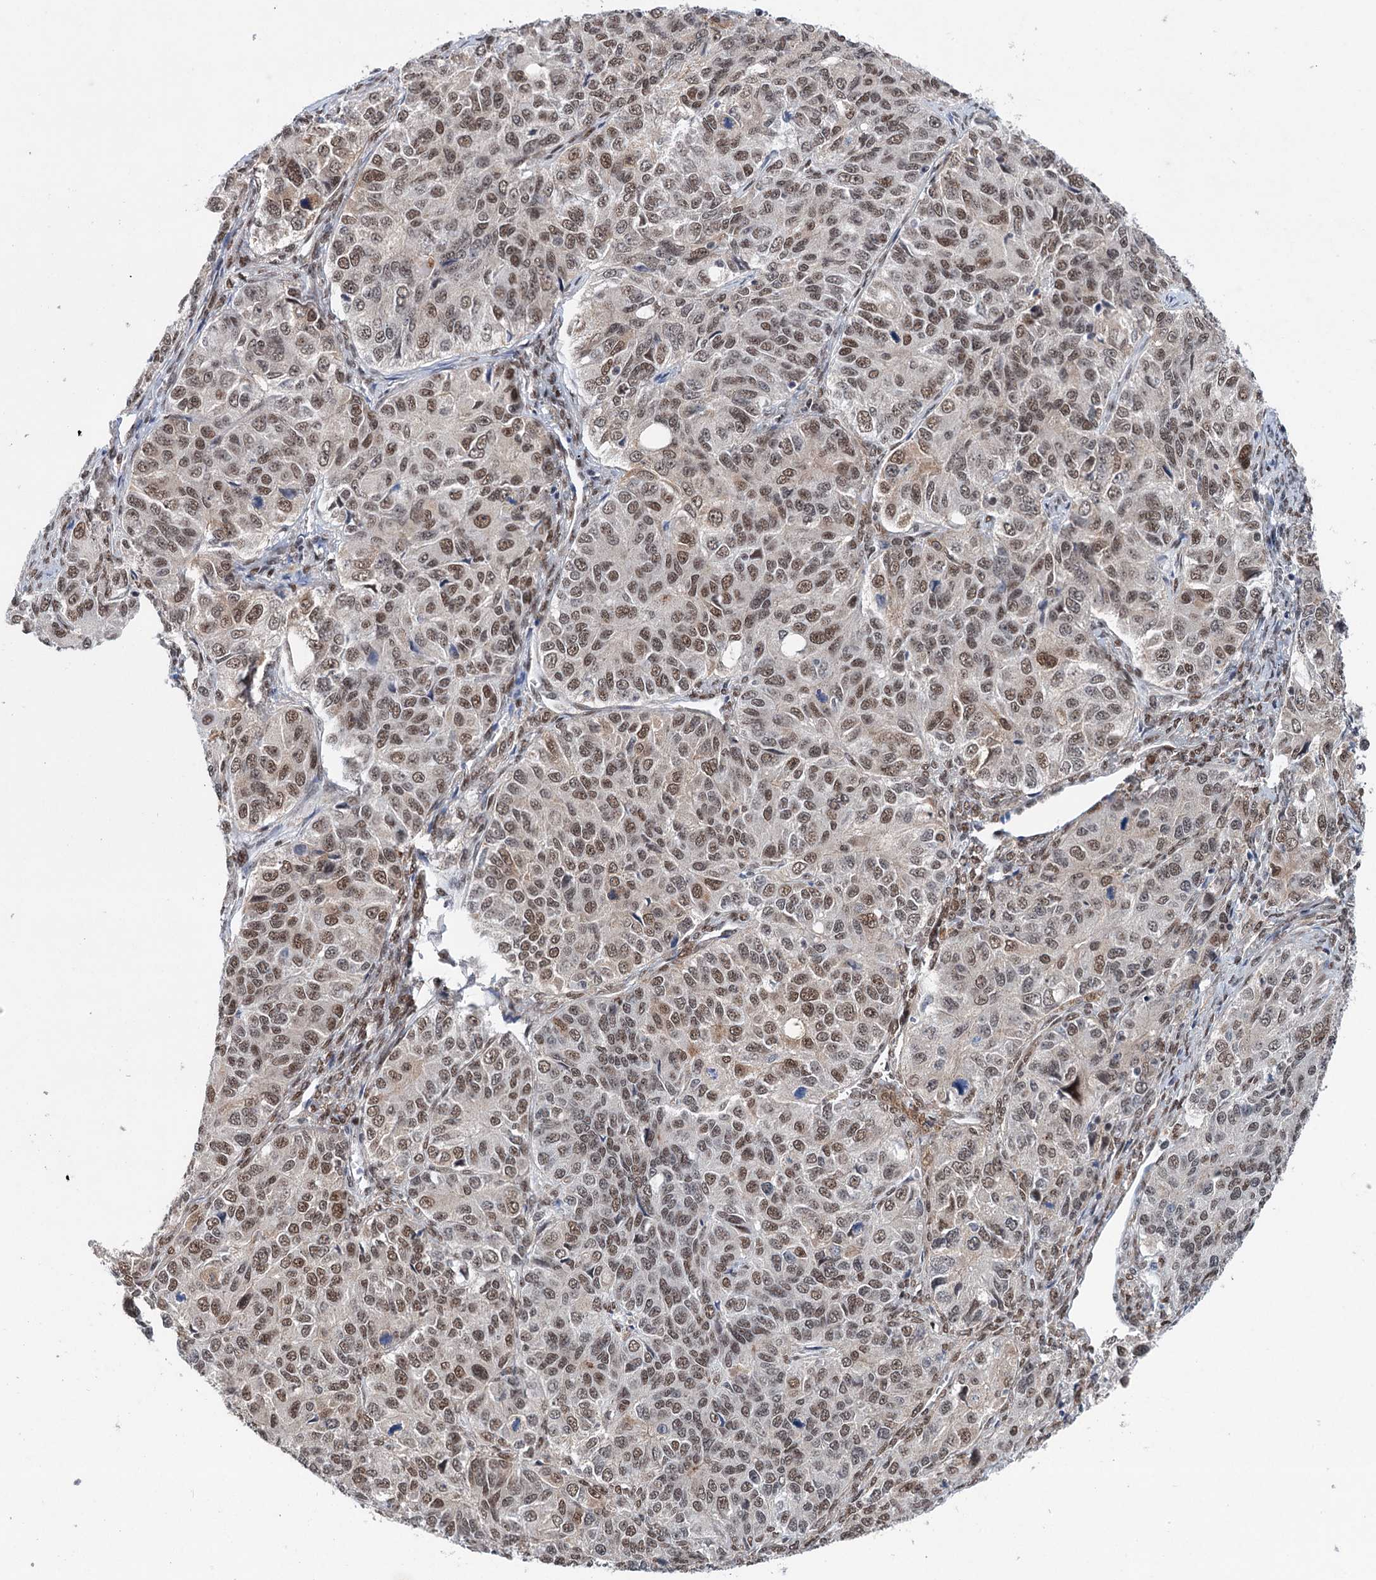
{"staining": {"intensity": "moderate", "quantity": ">75%", "location": "nuclear"}, "tissue": "ovarian cancer", "cell_type": "Tumor cells", "image_type": "cancer", "snomed": [{"axis": "morphology", "description": "Carcinoma, endometroid"}, {"axis": "topography", "description": "Ovary"}], "caption": "Immunohistochemistry (DAB (3,3'-diaminobenzidine)) staining of ovarian endometroid carcinoma shows moderate nuclear protein expression in about >75% of tumor cells. (brown staining indicates protein expression, while blue staining denotes nuclei).", "gene": "FAM53A", "patient": {"sex": "female", "age": 51}}